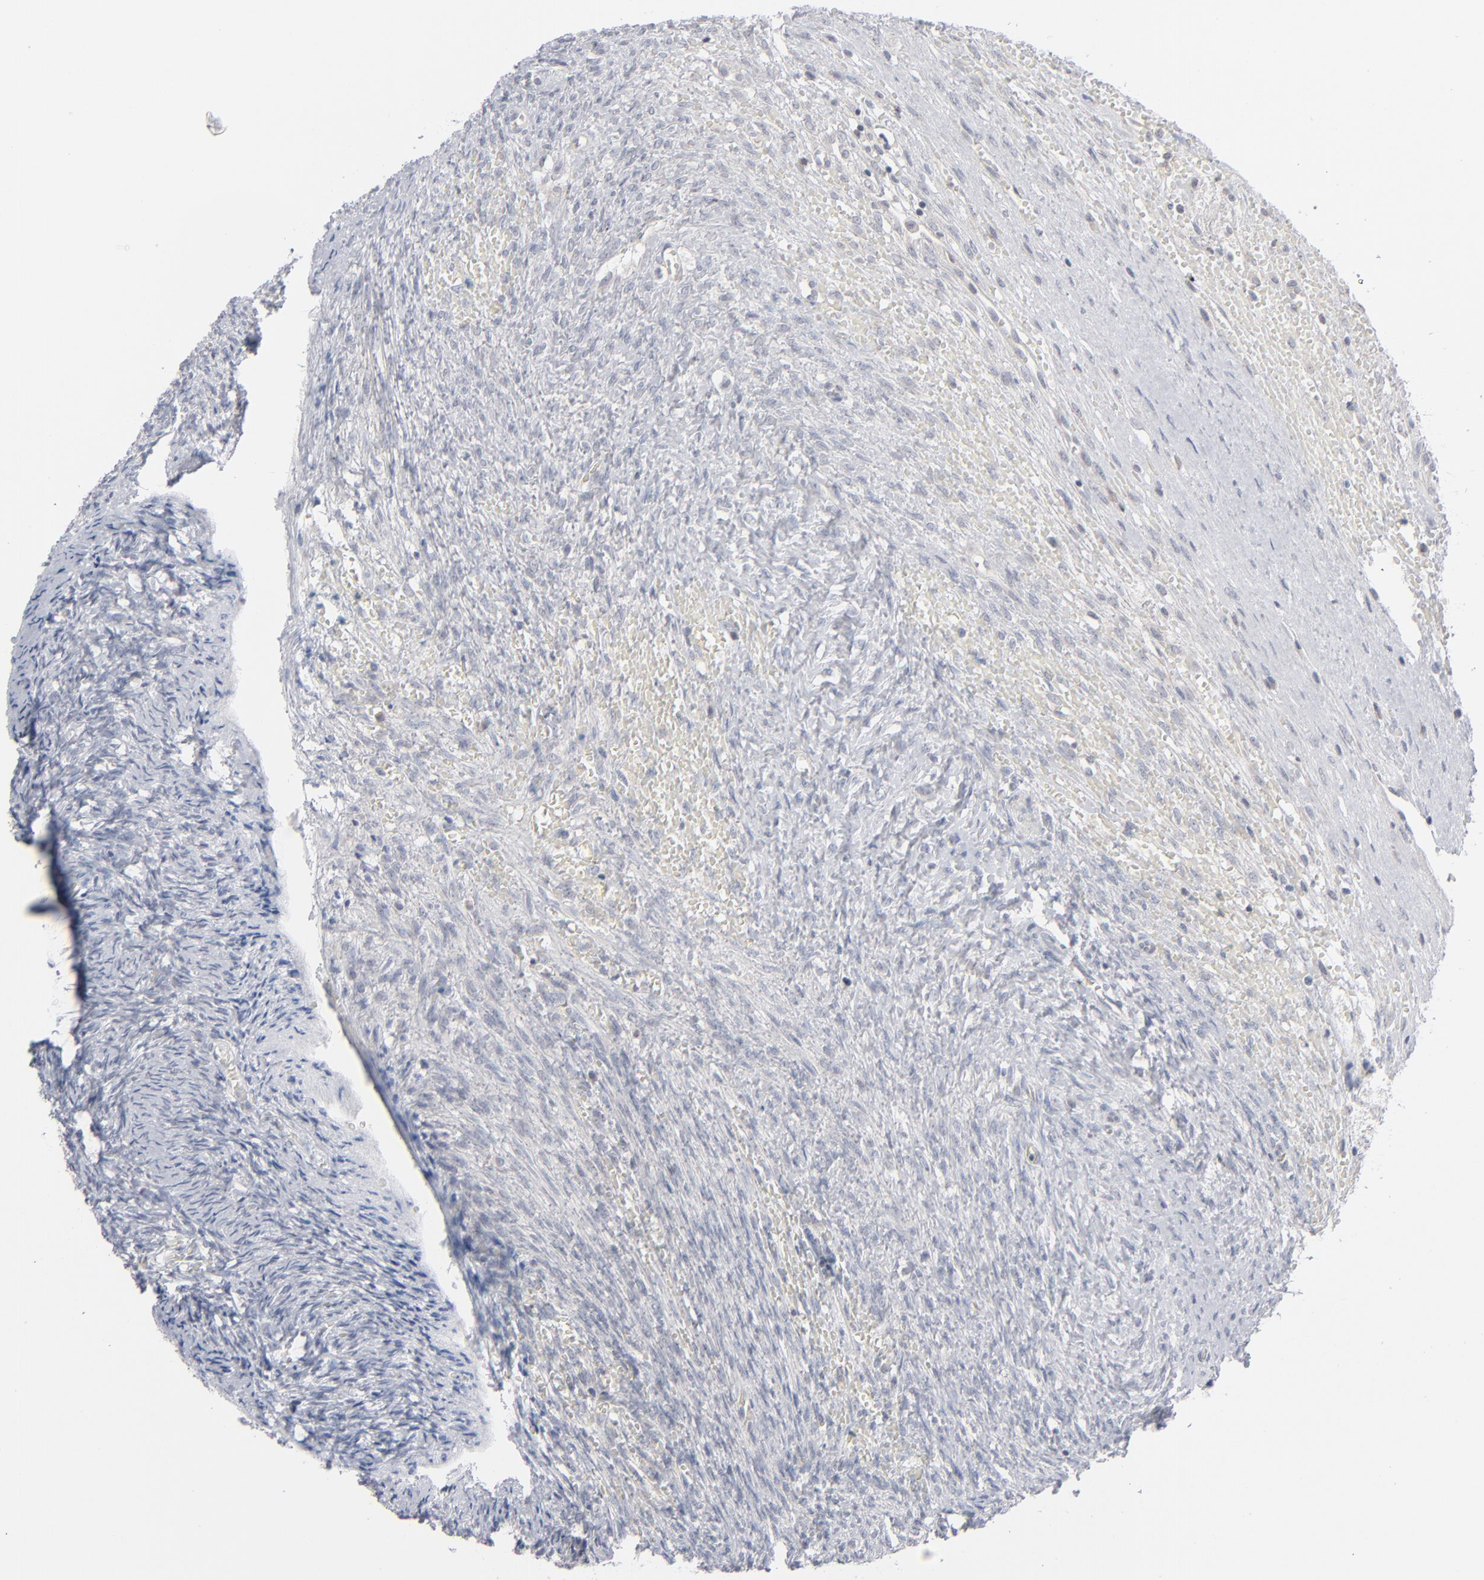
{"staining": {"intensity": "negative", "quantity": "none", "location": "none"}, "tissue": "ovary", "cell_type": "Follicle cells", "image_type": "normal", "snomed": [{"axis": "morphology", "description": "Normal tissue, NOS"}, {"axis": "topography", "description": "Ovary"}], "caption": "Human ovary stained for a protein using immunohistochemistry (IHC) displays no expression in follicle cells.", "gene": "POF1B", "patient": {"sex": "female", "age": 56}}